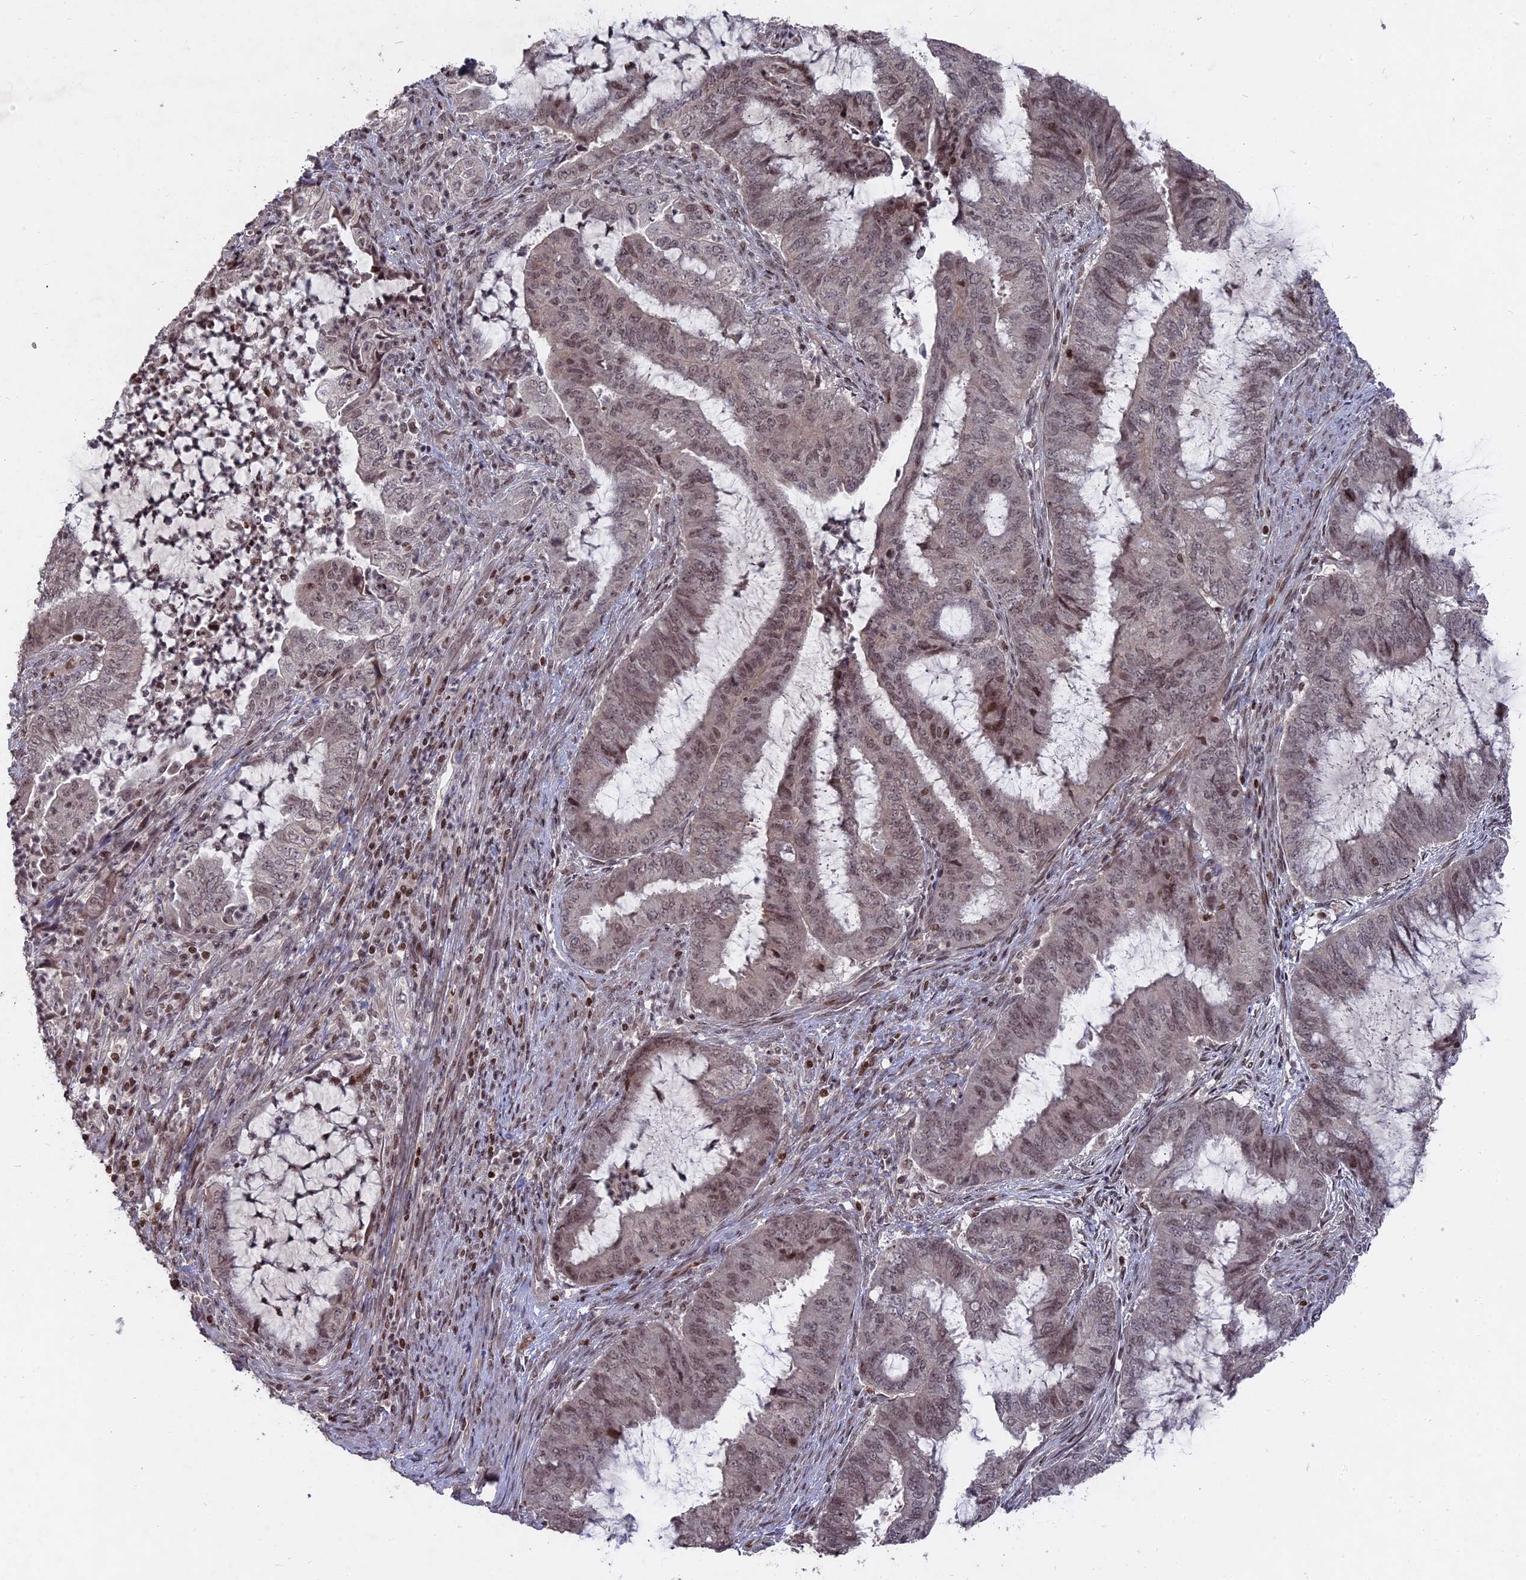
{"staining": {"intensity": "moderate", "quantity": "25%-75%", "location": "nuclear"}, "tissue": "endometrial cancer", "cell_type": "Tumor cells", "image_type": "cancer", "snomed": [{"axis": "morphology", "description": "Adenocarcinoma, NOS"}, {"axis": "topography", "description": "Endometrium"}], "caption": "Protein staining shows moderate nuclear staining in approximately 25%-75% of tumor cells in endometrial cancer (adenocarcinoma).", "gene": "NR1H3", "patient": {"sex": "female", "age": 51}}